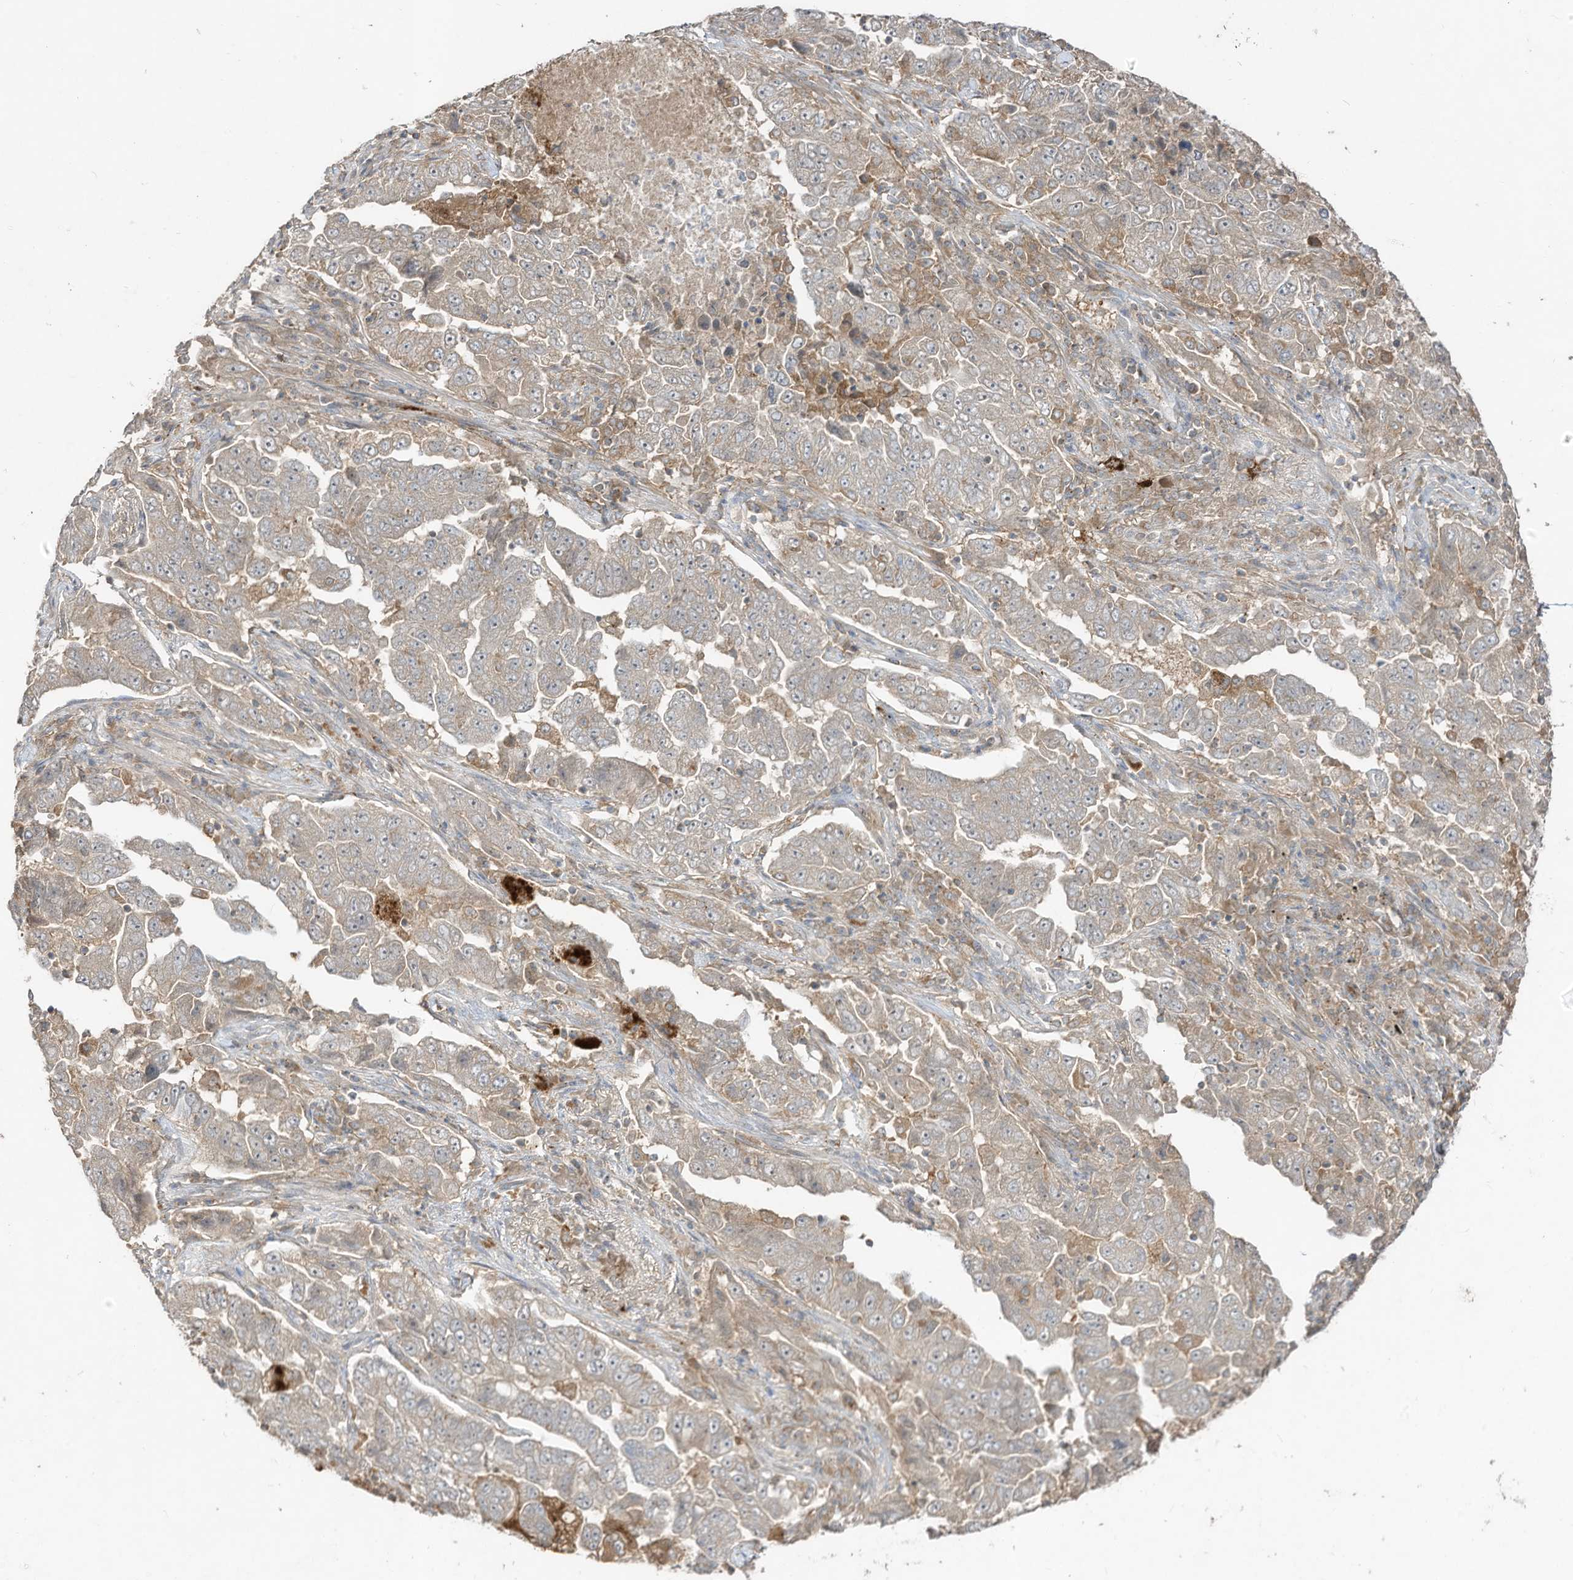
{"staining": {"intensity": "weak", "quantity": "25%-75%", "location": "cytoplasmic/membranous"}, "tissue": "lung cancer", "cell_type": "Tumor cells", "image_type": "cancer", "snomed": [{"axis": "morphology", "description": "Adenocarcinoma, NOS"}, {"axis": "topography", "description": "Lung"}], "caption": "Tumor cells reveal weak cytoplasmic/membranous expression in about 25%-75% of cells in adenocarcinoma (lung).", "gene": "LDAH", "patient": {"sex": "female", "age": 51}}